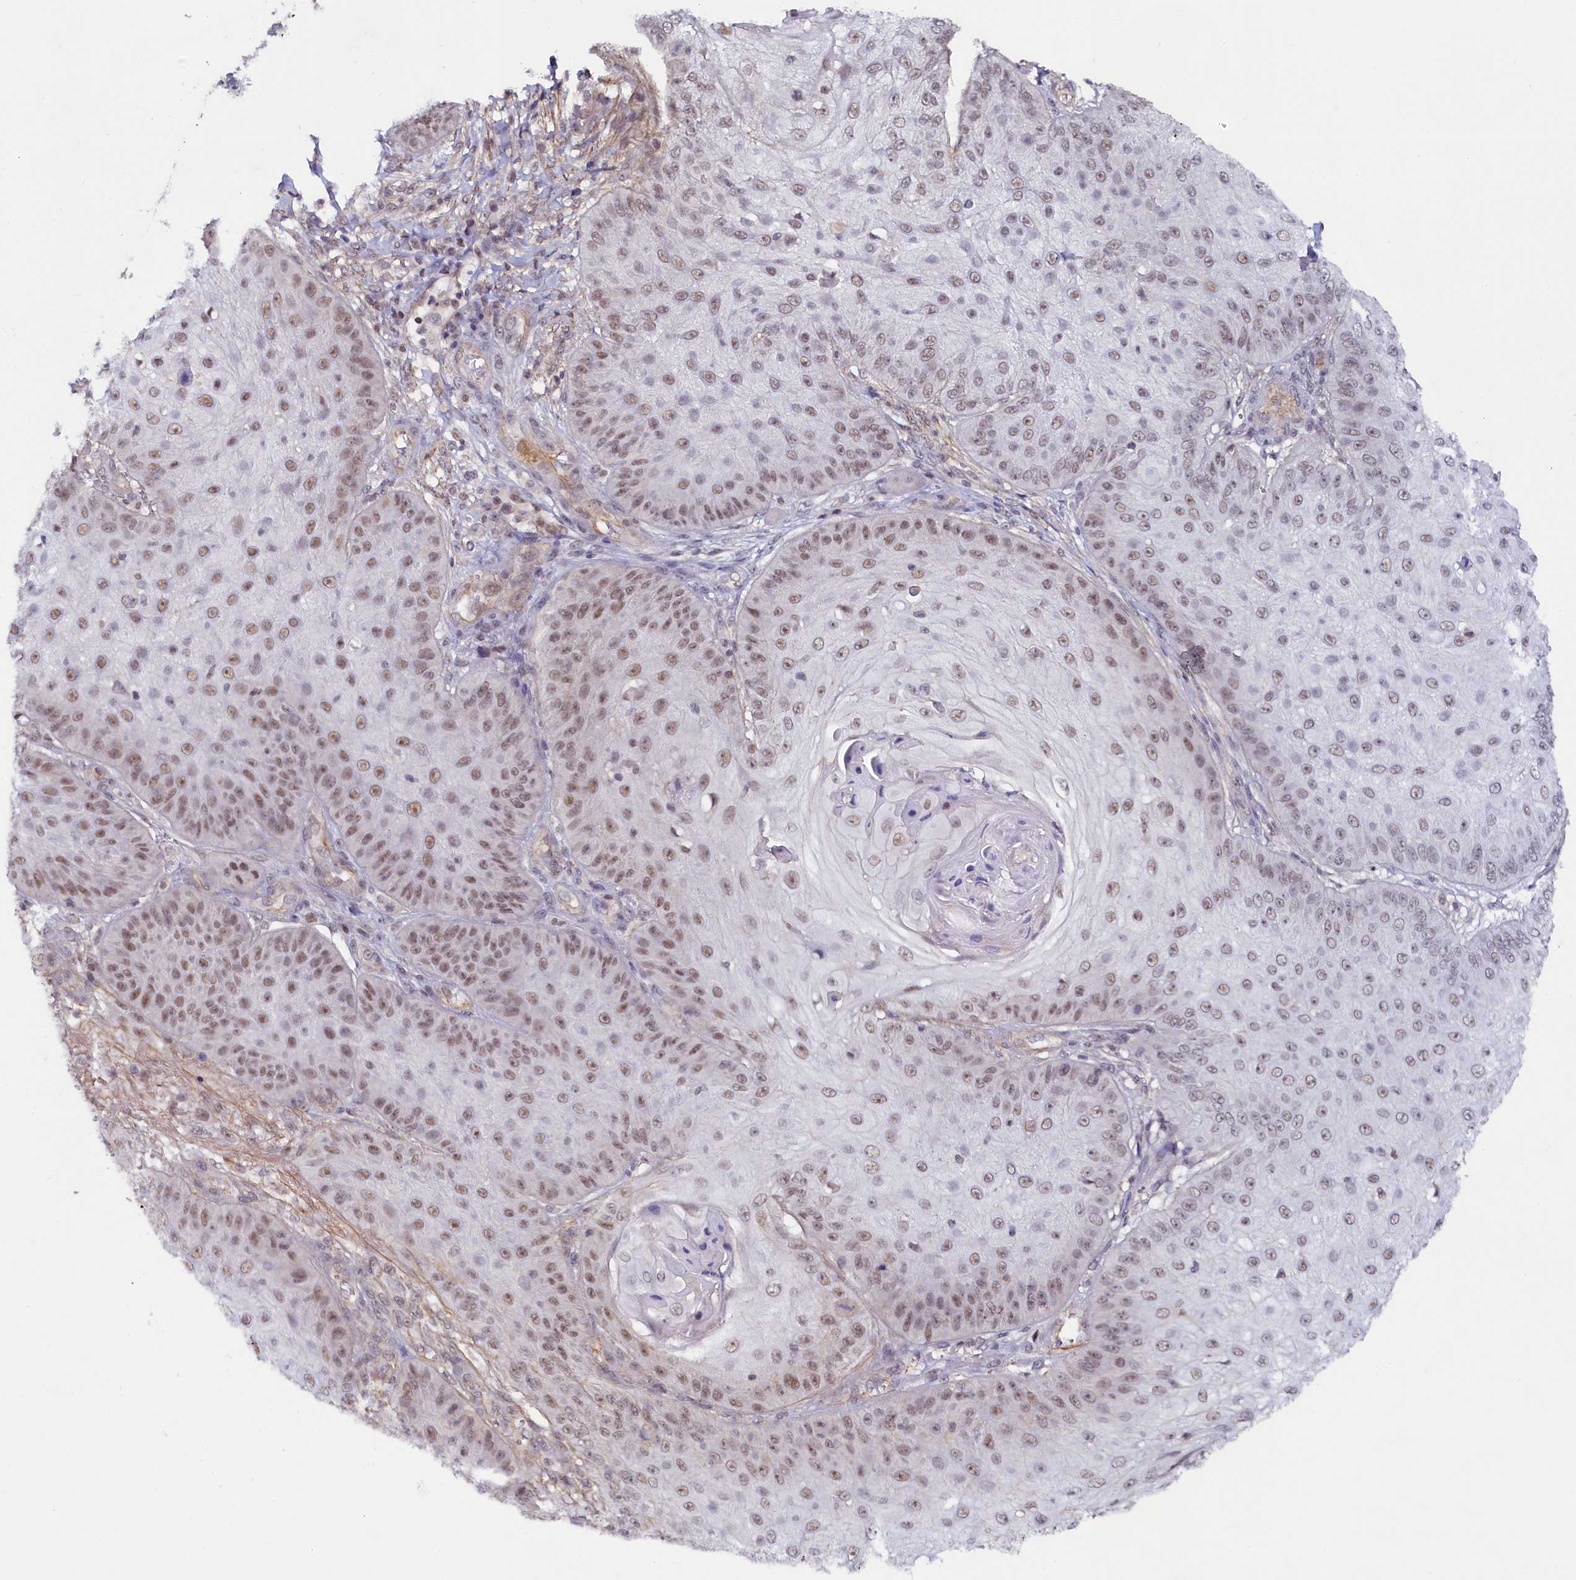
{"staining": {"intensity": "moderate", "quantity": ">75%", "location": "nuclear"}, "tissue": "skin cancer", "cell_type": "Tumor cells", "image_type": "cancer", "snomed": [{"axis": "morphology", "description": "Squamous cell carcinoma, NOS"}, {"axis": "topography", "description": "Skin"}], "caption": "Moderate nuclear positivity for a protein is present in approximately >75% of tumor cells of skin cancer using IHC.", "gene": "INTS14", "patient": {"sex": "male", "age": 70}}